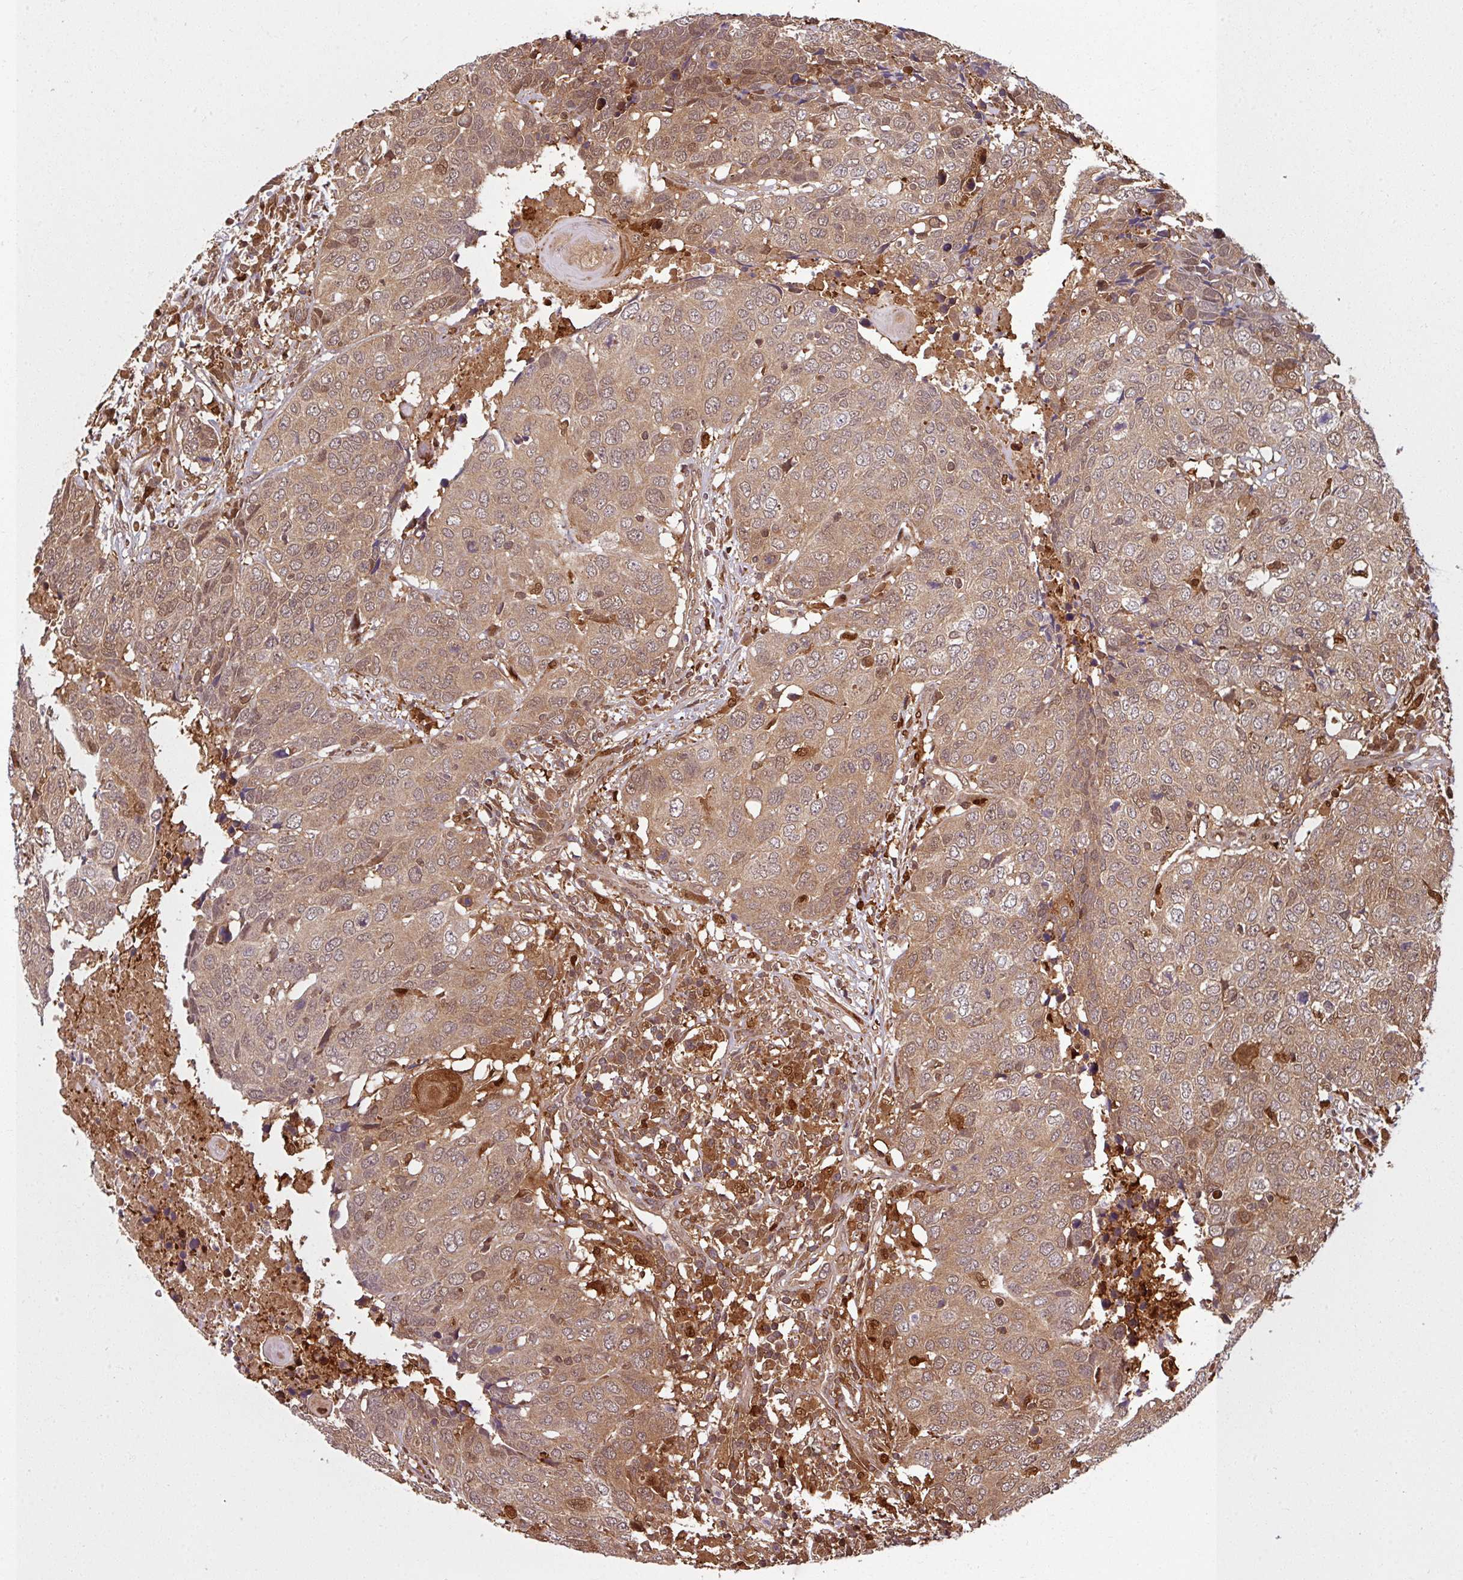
{"staining": {"intensity": "moderate", "quantity": ">75%", "location": "cytoplasmic/membranous,nuclear"}, "tissue": "head and neck cancer", "cell_type": "Tumor cells", "image_type": "cancer", "snomed": [{"axis": "morphology", "description": "Squamous cell carcinoma, NOS"}, {"axis": "topography", "description": "Head-Neck"}], "caption": "Immunohistochemical staining of head and neck cancer exhibits medium levels of moderate cytoplasmic/membranous and nuclear protein staining in about >75% of tumor cells. Using DAB (brown) and hematoxylin (blue) stains, captured at high magnification using brightfield microscopy.", "gene": "KCTD11", "patient": {"sex": "male", "age": 66}}